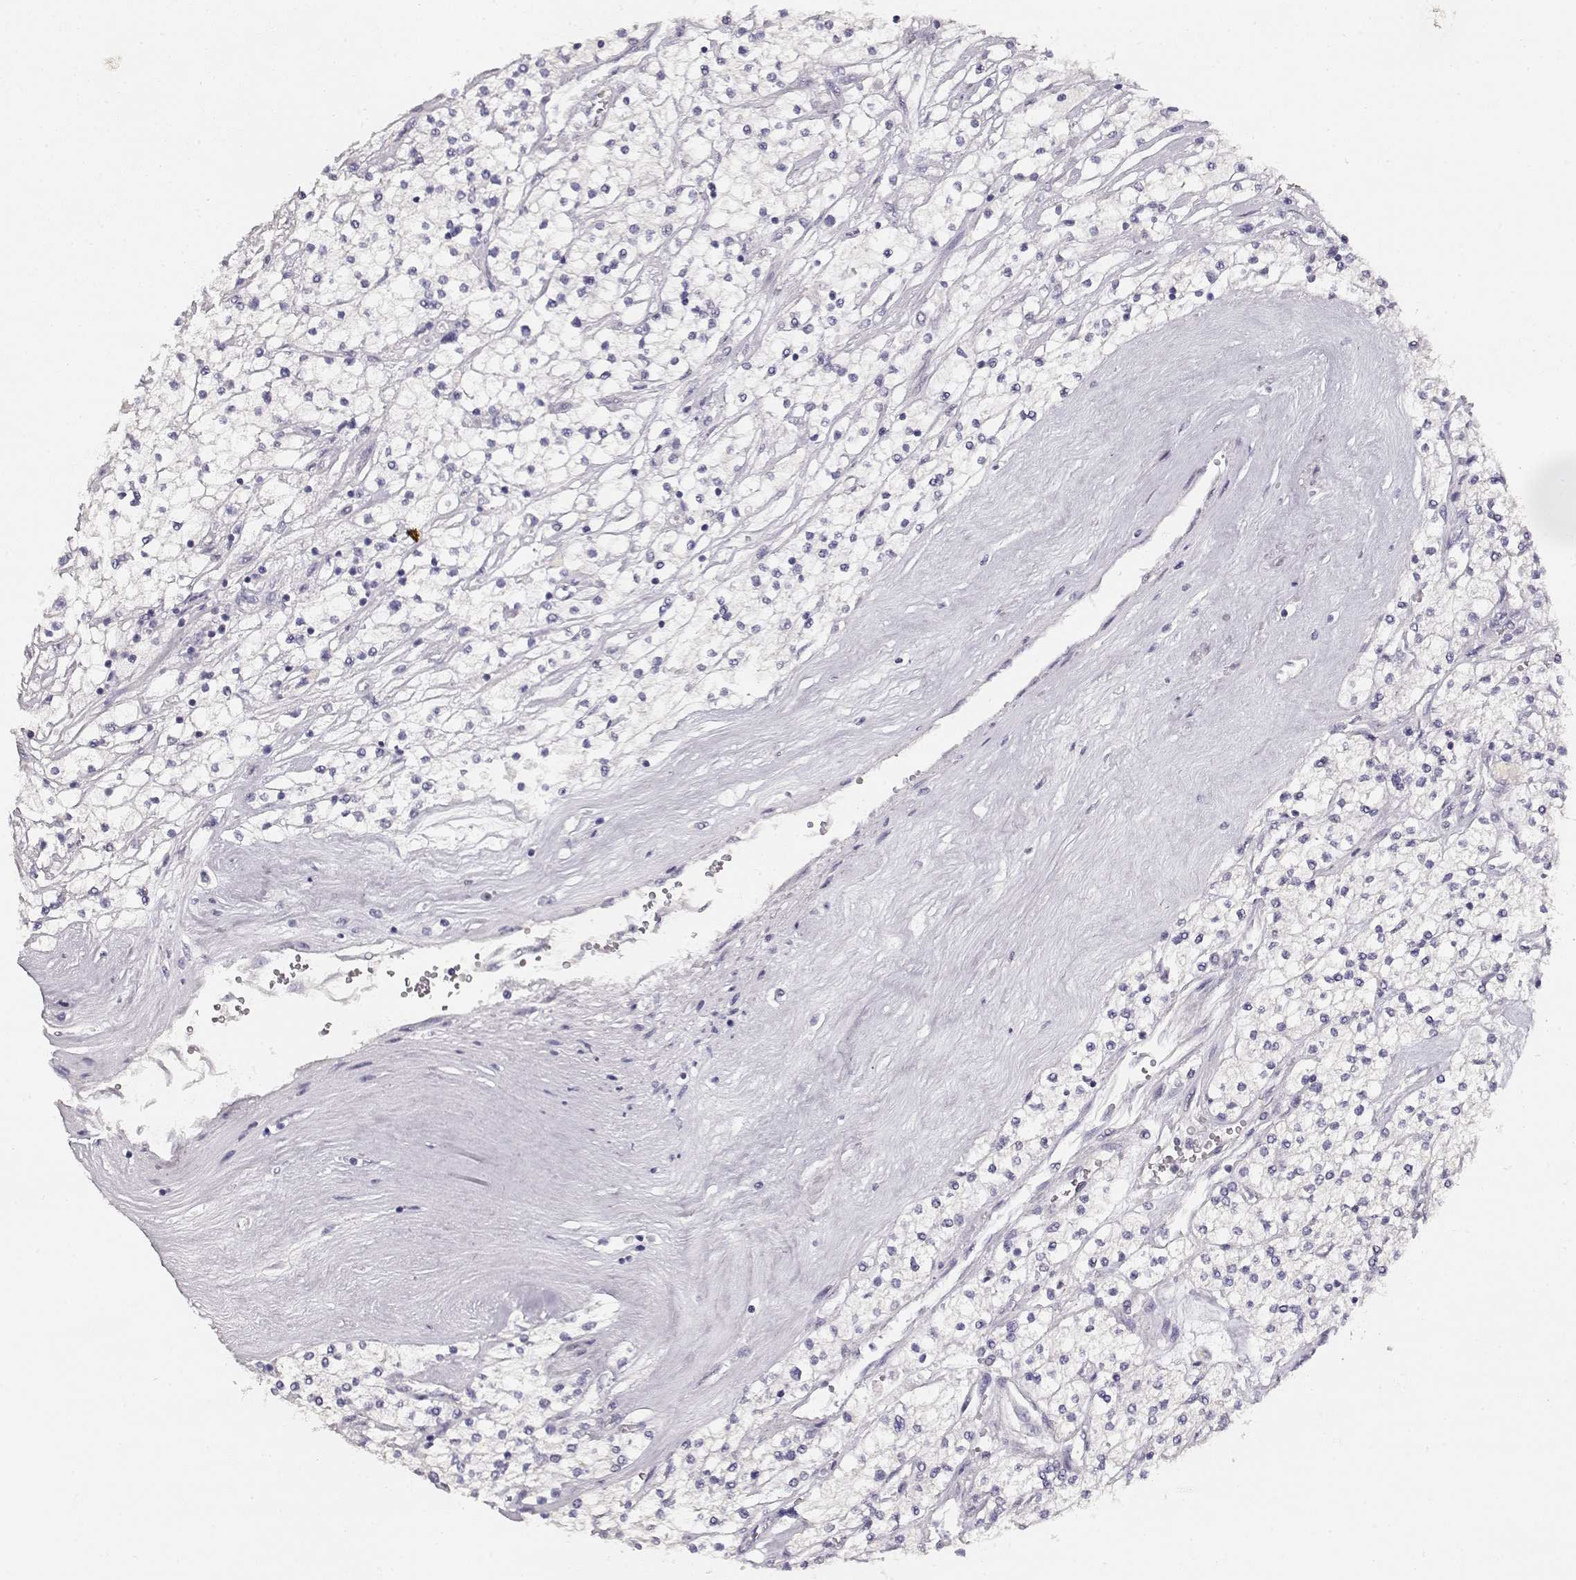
{"staining": {"intensity": "negative", "quantity": "none", "location": "none"}, "tissue": "renal cancer", "cell_type": "Tumor cells", "image_type": "cancer", "snomed": [{"axis": "morphology", "description": "Adenocarcinoma, NOS"}, {"axis": "topography", "description": "Kidney"}], "caption": "Immunohistochemical staining of human renal adenocarcinoma shows no significant positivity in tumor cells. The staining is performed using DAB (3,3'-diaminobenzidine) brown chromogen with nuclei counter-stained in using hematoxylin.", "gene": "TPH2", "patient": {"sex": "male", "age": 80}}